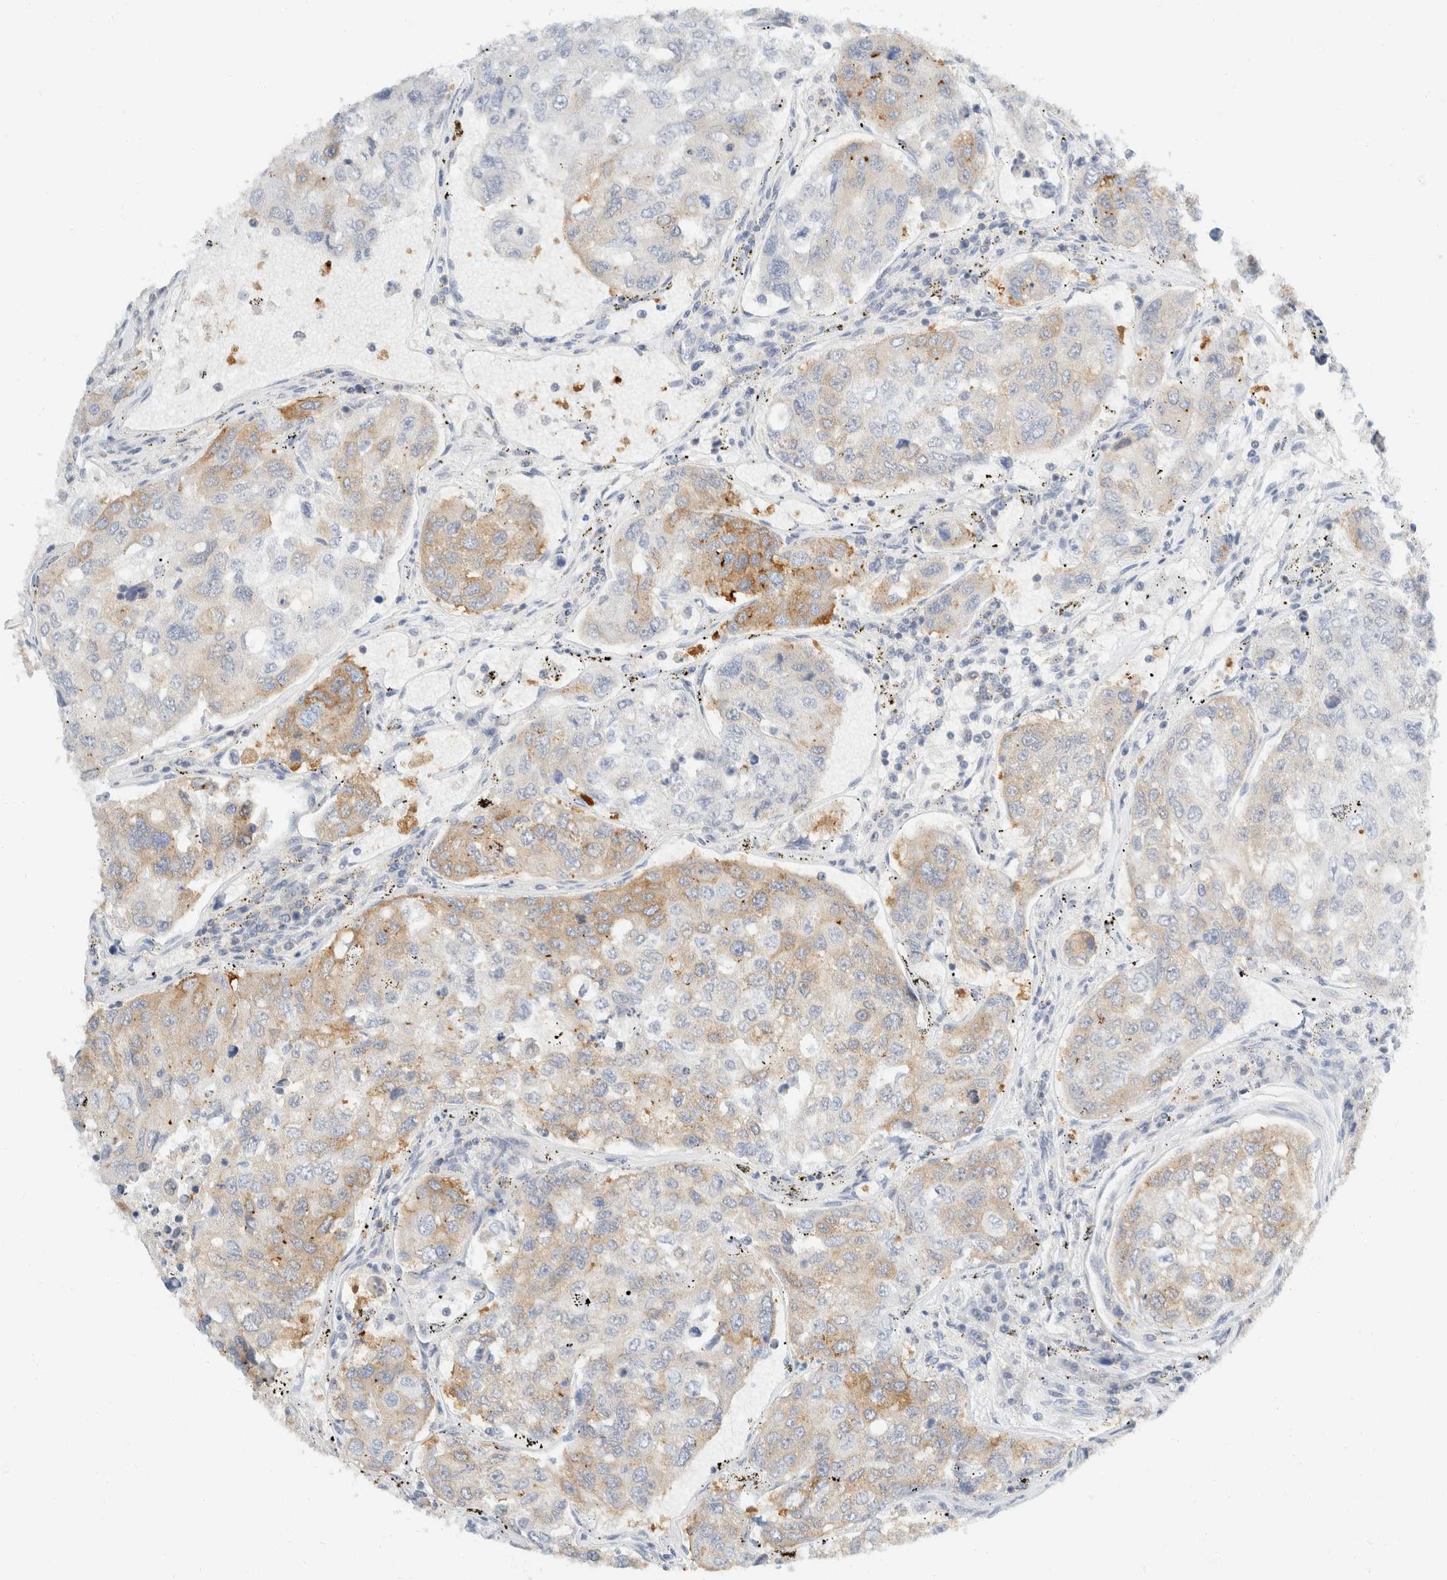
{"staining": {"intensity": "moderate", "quantity": "25%-75%", "location": "cytoplasmic/membranous"}, "tissue": "urothelial cancer", "cell_type": "Tumor cells", "image_type": "cancer", "snomed": [{"axis": "morphology", "description": "Urothelial carcinoma, High grade"}, {"axis": "topography", "description": "Lymph node"}, {"axis": "topography", "description": "Urinary bladder"}], "caption": "Protein staining displays moderate cytoplasmic/membranous positivity in about 25%-75% of tumor cells in high-grade urothelial carcinoma.", "gene": "SH3GLB2", "patient": {"sex": "male", "age": 51}}